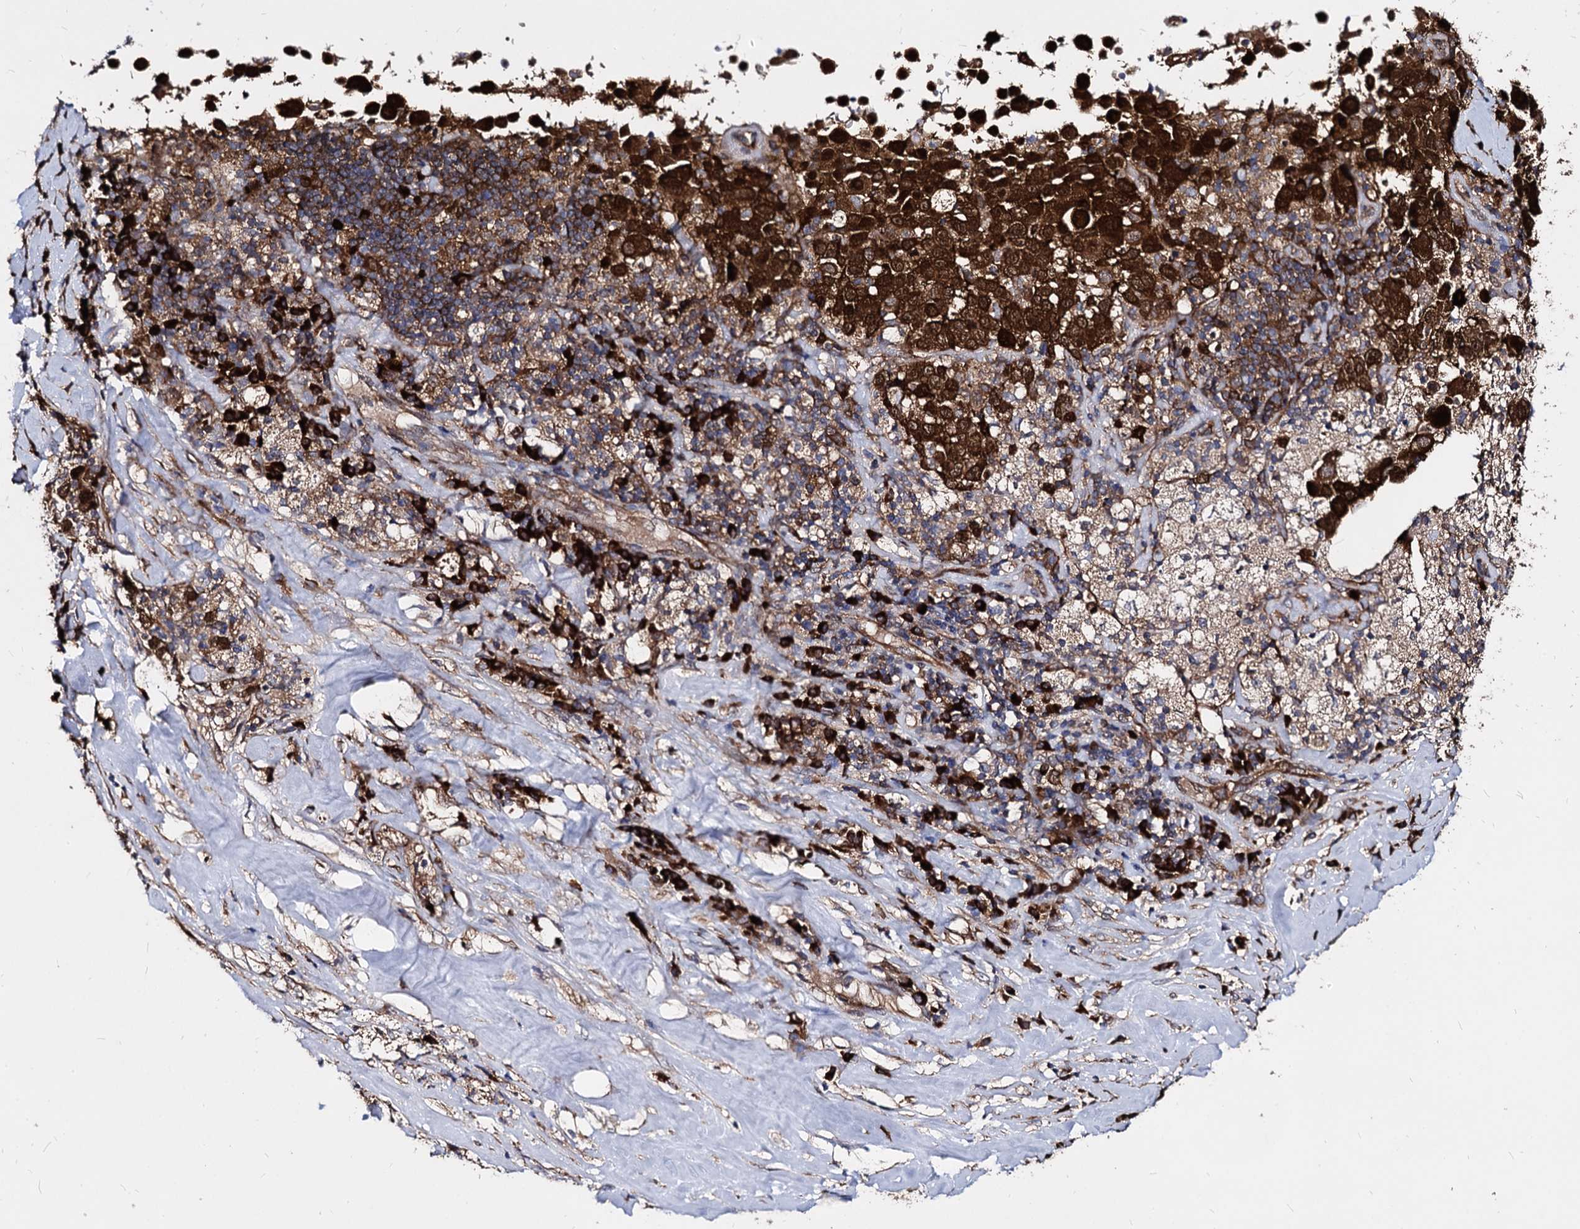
{"staining": {"intensity": "strong", "quantity": ">75%", "location": "cytoplasmic/membranous,nuclear"}, "tissue": "melanoma", "cell_type": "Tumor cells", "image_type": "cancer", "snomed": [{"axis": "morphology", "description": "Malignant melanoma, Metastatic site"}, {"axis": "topography", "description": "Lymph node"}], "caption": "Malignant melanoma (metastatic site) was stained to show a protein in brown. There is high levels of strong cytoplasmic/membranous and nuclear staining in about >75% of tumor cells. Nuclei are stained in blue.", "gene": "NME1", "patient": {"sex": "male", "age": 62}}